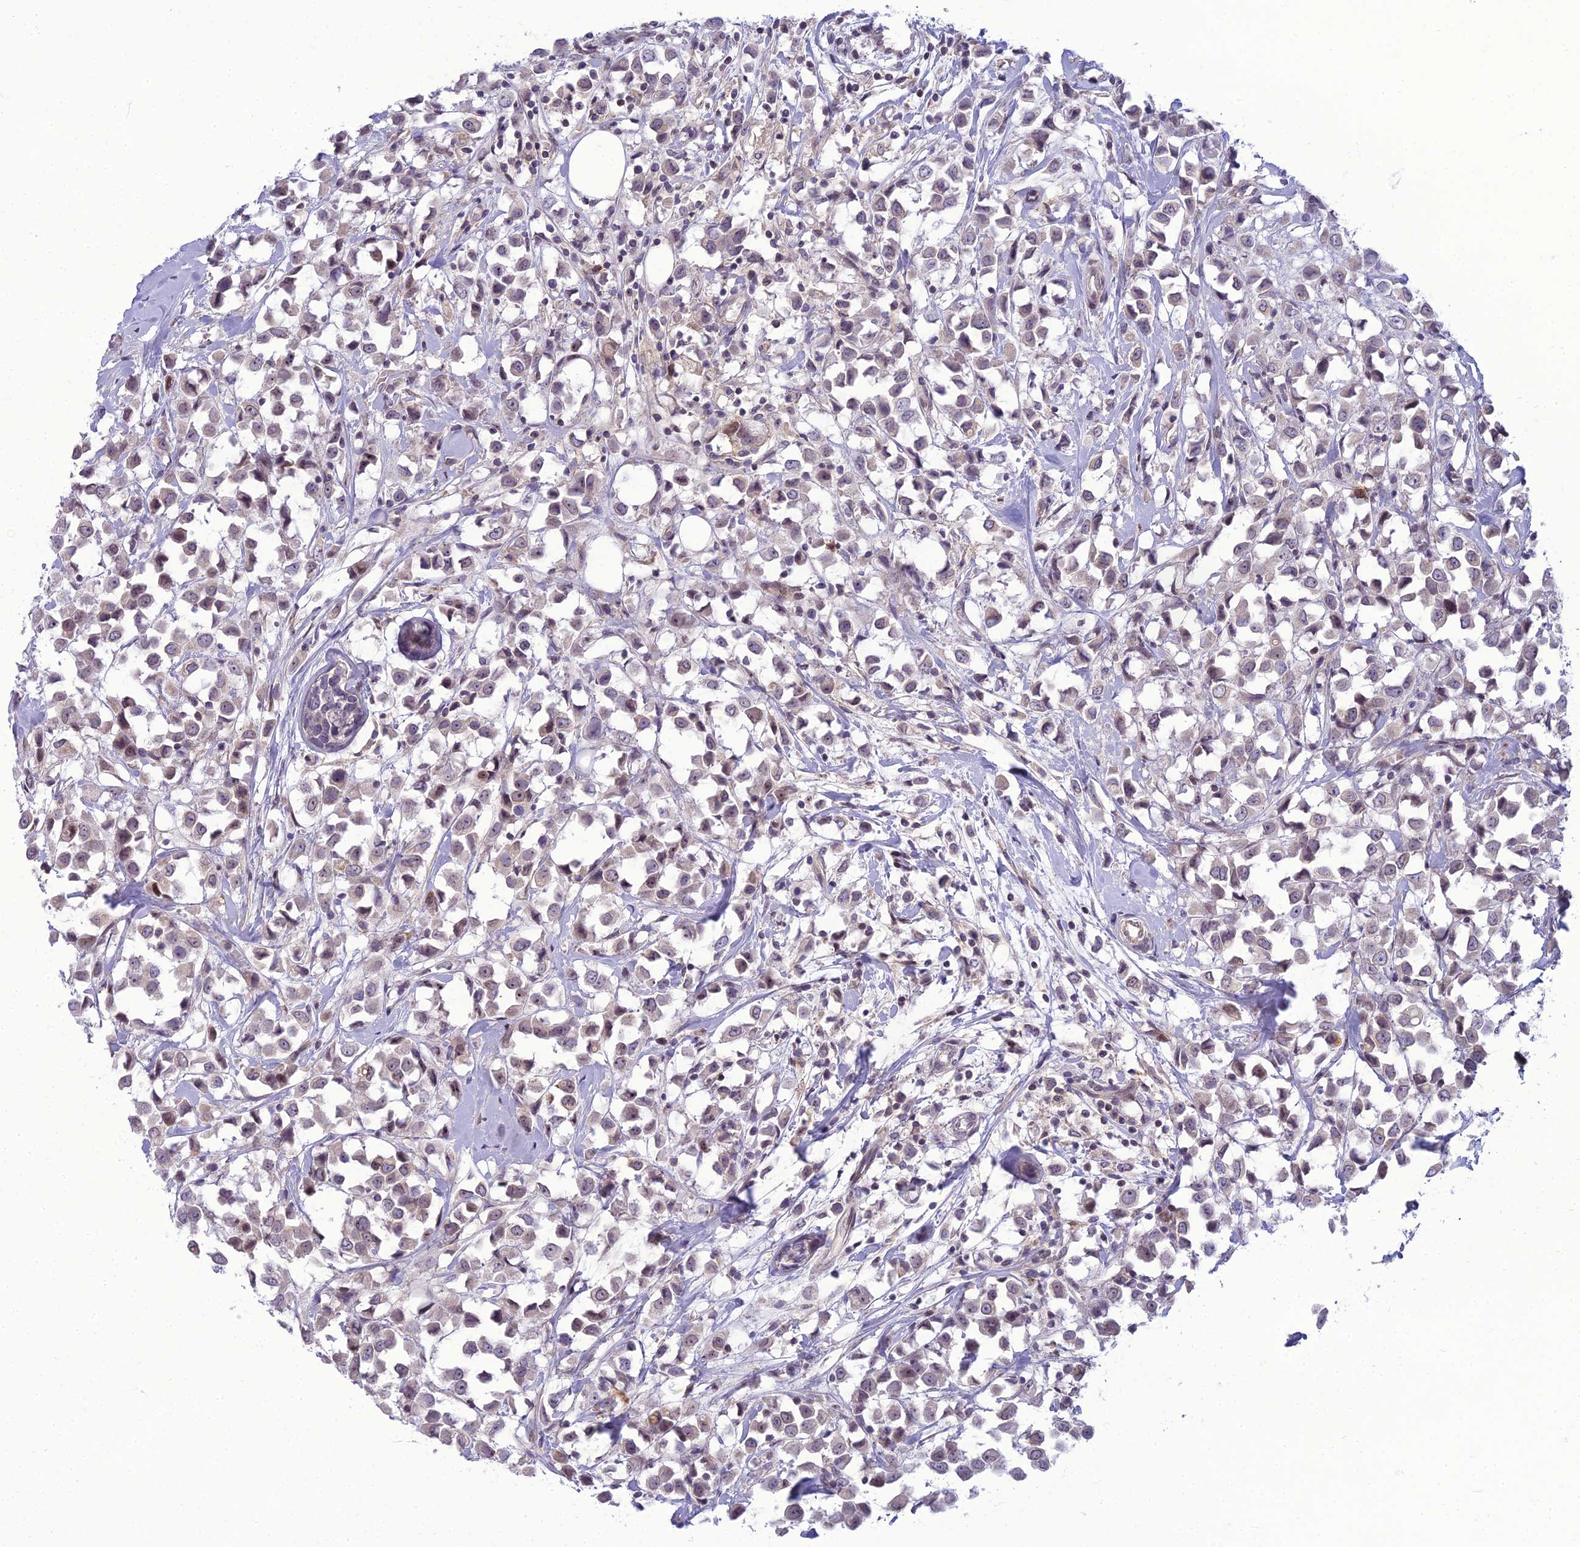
{"staining": {"intensity": "weak", "quantity": "<25%", "location": "cytoplasmic/membranous"}, "tissue": "breast cancer", "cell_type": "Tumor cells", "image_type": "cancer", "snomed": [{"axis": "morphology", "description": "Duct carcinoma"}, {"axis": "topography", "description": "Breast"}], "caption": "Immunohistochemistry (IHC) photomicrograph of breast invasive ductal carcinoma stained for a protein (brown), which shows no positivity in tumor cells.", "gene": "DTX2", "patient": {"sex": "female", "age": 61}}